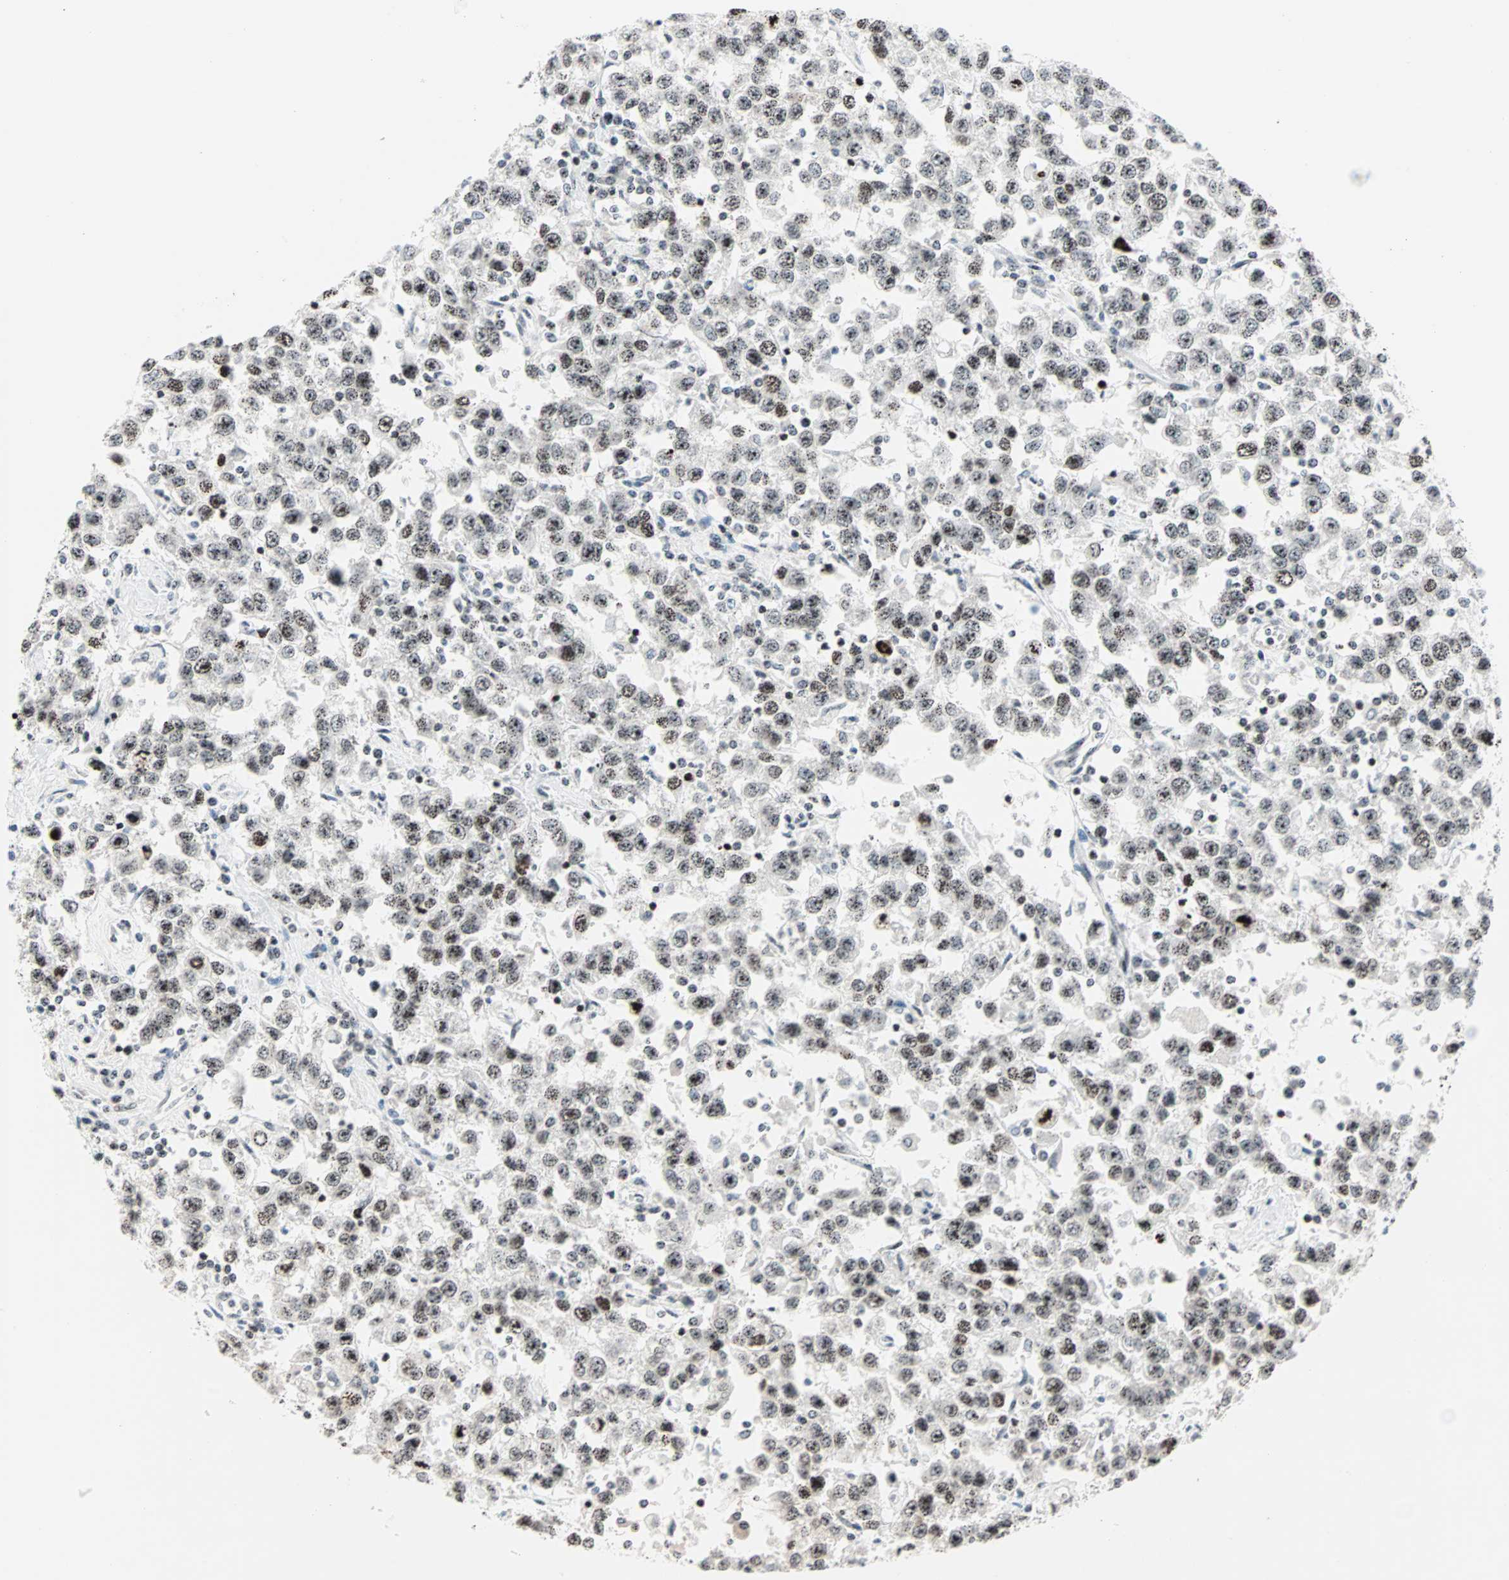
{"staining": {"intensity": "weak", "quantity": ">75%", "location": "nuclear"}, "tissue": "testis cancer", "cell_type": "Tumor cells", "image_type": "cancer", "snomed": [{"axis": "morphology", "description": "Seminoma, NOS"}, {"axis": "topography", "description": "Testis"}], "caption": "Testis cancer (seminoma) tissue exhibits weak nuclear staining in approximately >75% of tumor cells", "gene": "CENPA", "patient": {"sex": "male", "age": 41}}